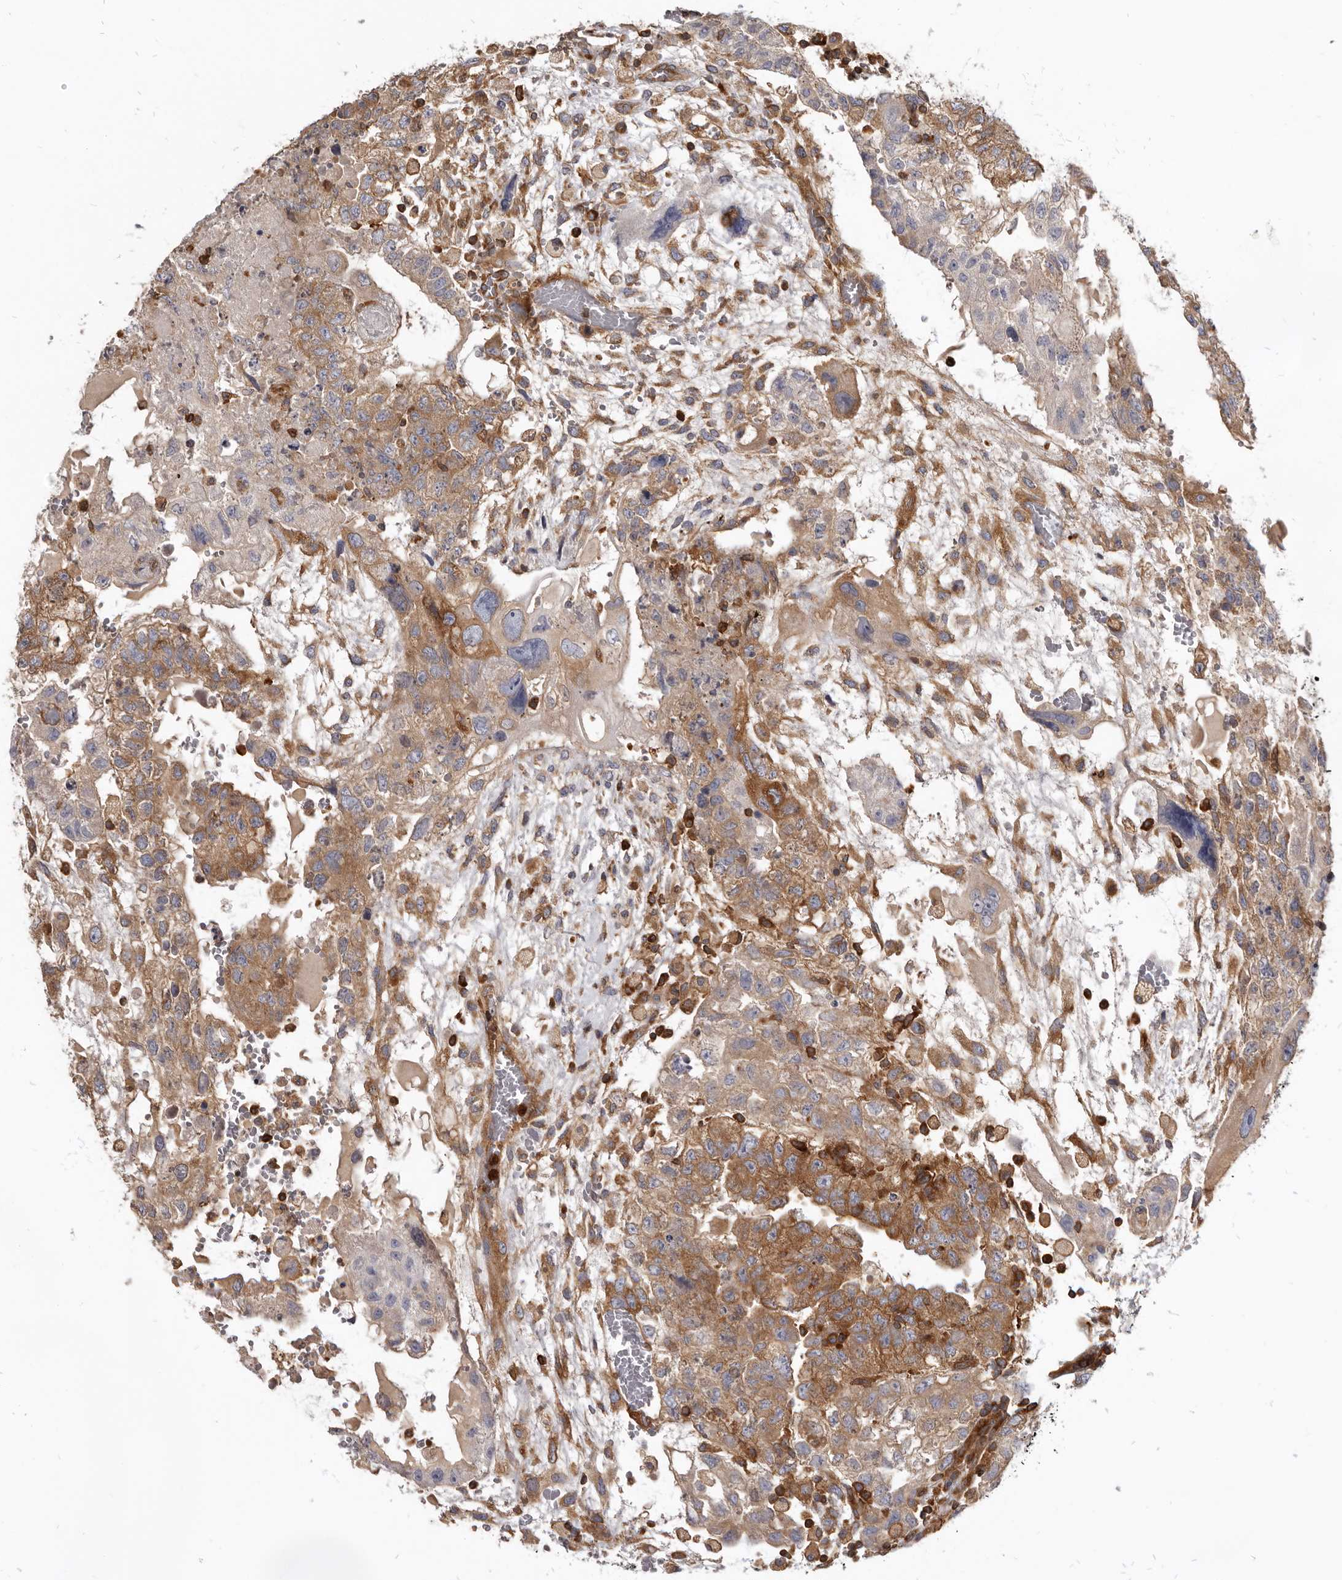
{"staining": {"intensity": "moderate", "quantity": "25%-75%", "location": "cytoplasmic/membranous"}, "tissue": "testis cancer", "cell_type": "Tumor cells", "image_type": "cancer", "snomed": [{"axis": "morphology", "description": "Carcinoma, Embryonal, NOS"}, {"axis": "topography", "description": "Testis"}], "caption": "A micrograph showing moderate cytoplasmic/membranous staining in approximately 25%-75% of tumor cells in testis embryonal carcinoma, as visualized by brown immunohistochemical staining.", "gene": "CBL", "patient": {"sex": "male", "age": 36}}